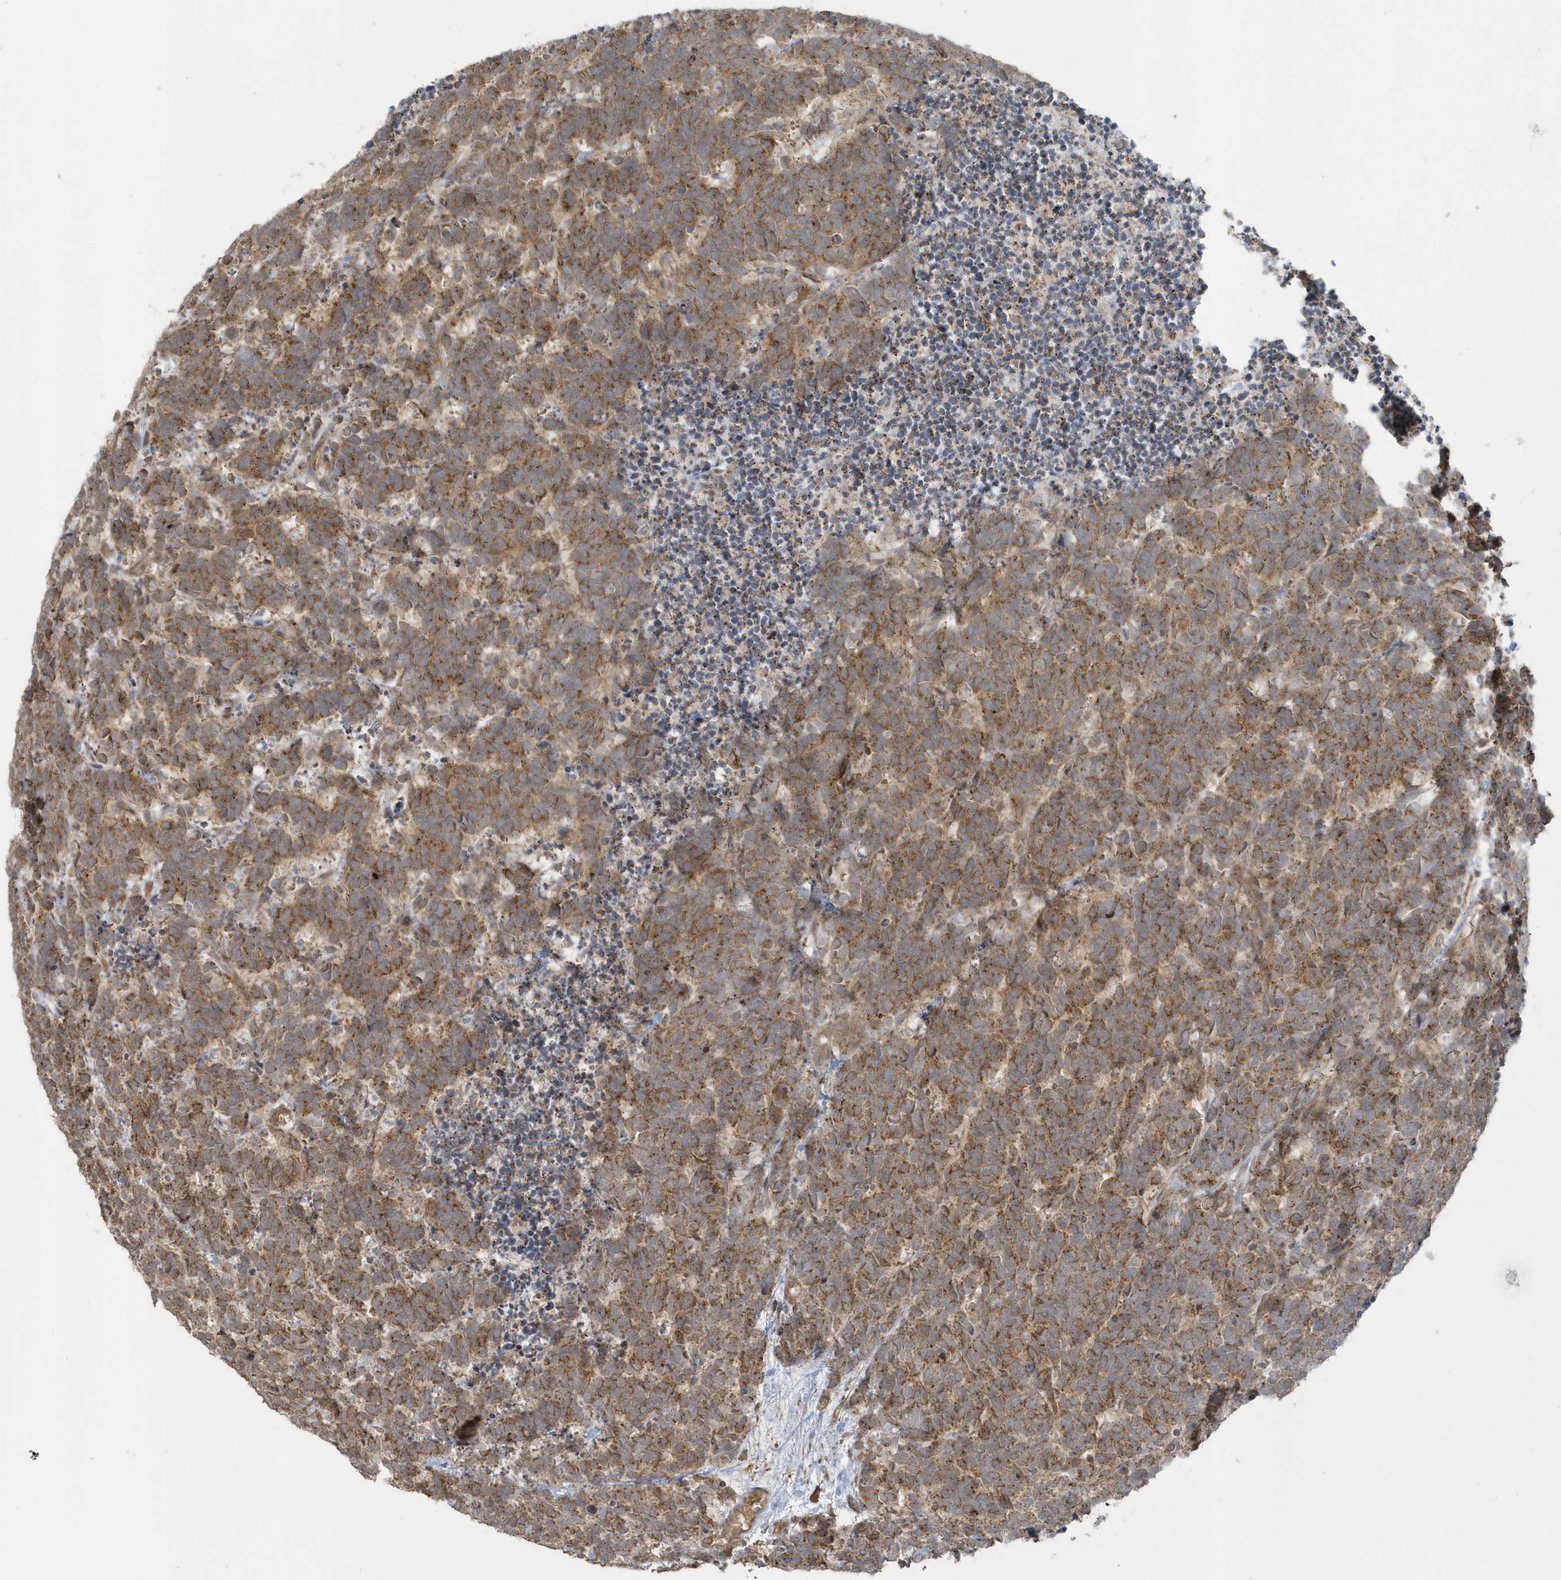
{"staining": {"intensity": "moderate", "quantity": ">75%", "location": "cytoplasmic/membranous"}, "tissue": "carcinoid", "cell_type": "Tumor cells", "image_type": "cancer", "snomed": [{"axis": "morphology", "description": "Carcinoma, NOS"}, {"axis": "morphology", "description": "Carcinoid, malignant, NOS"}, {"axis": "topography", "description": "Urinary bladder"}], "caption": "The histopathology image reveals immunohistochemical staining of carcinoid. There is moderate cytoplasmic/membranous staining is identified in approximately >75% of tumor cells.", "gene": "STIM2", "patient": {"sex": "male", "age": 57}}